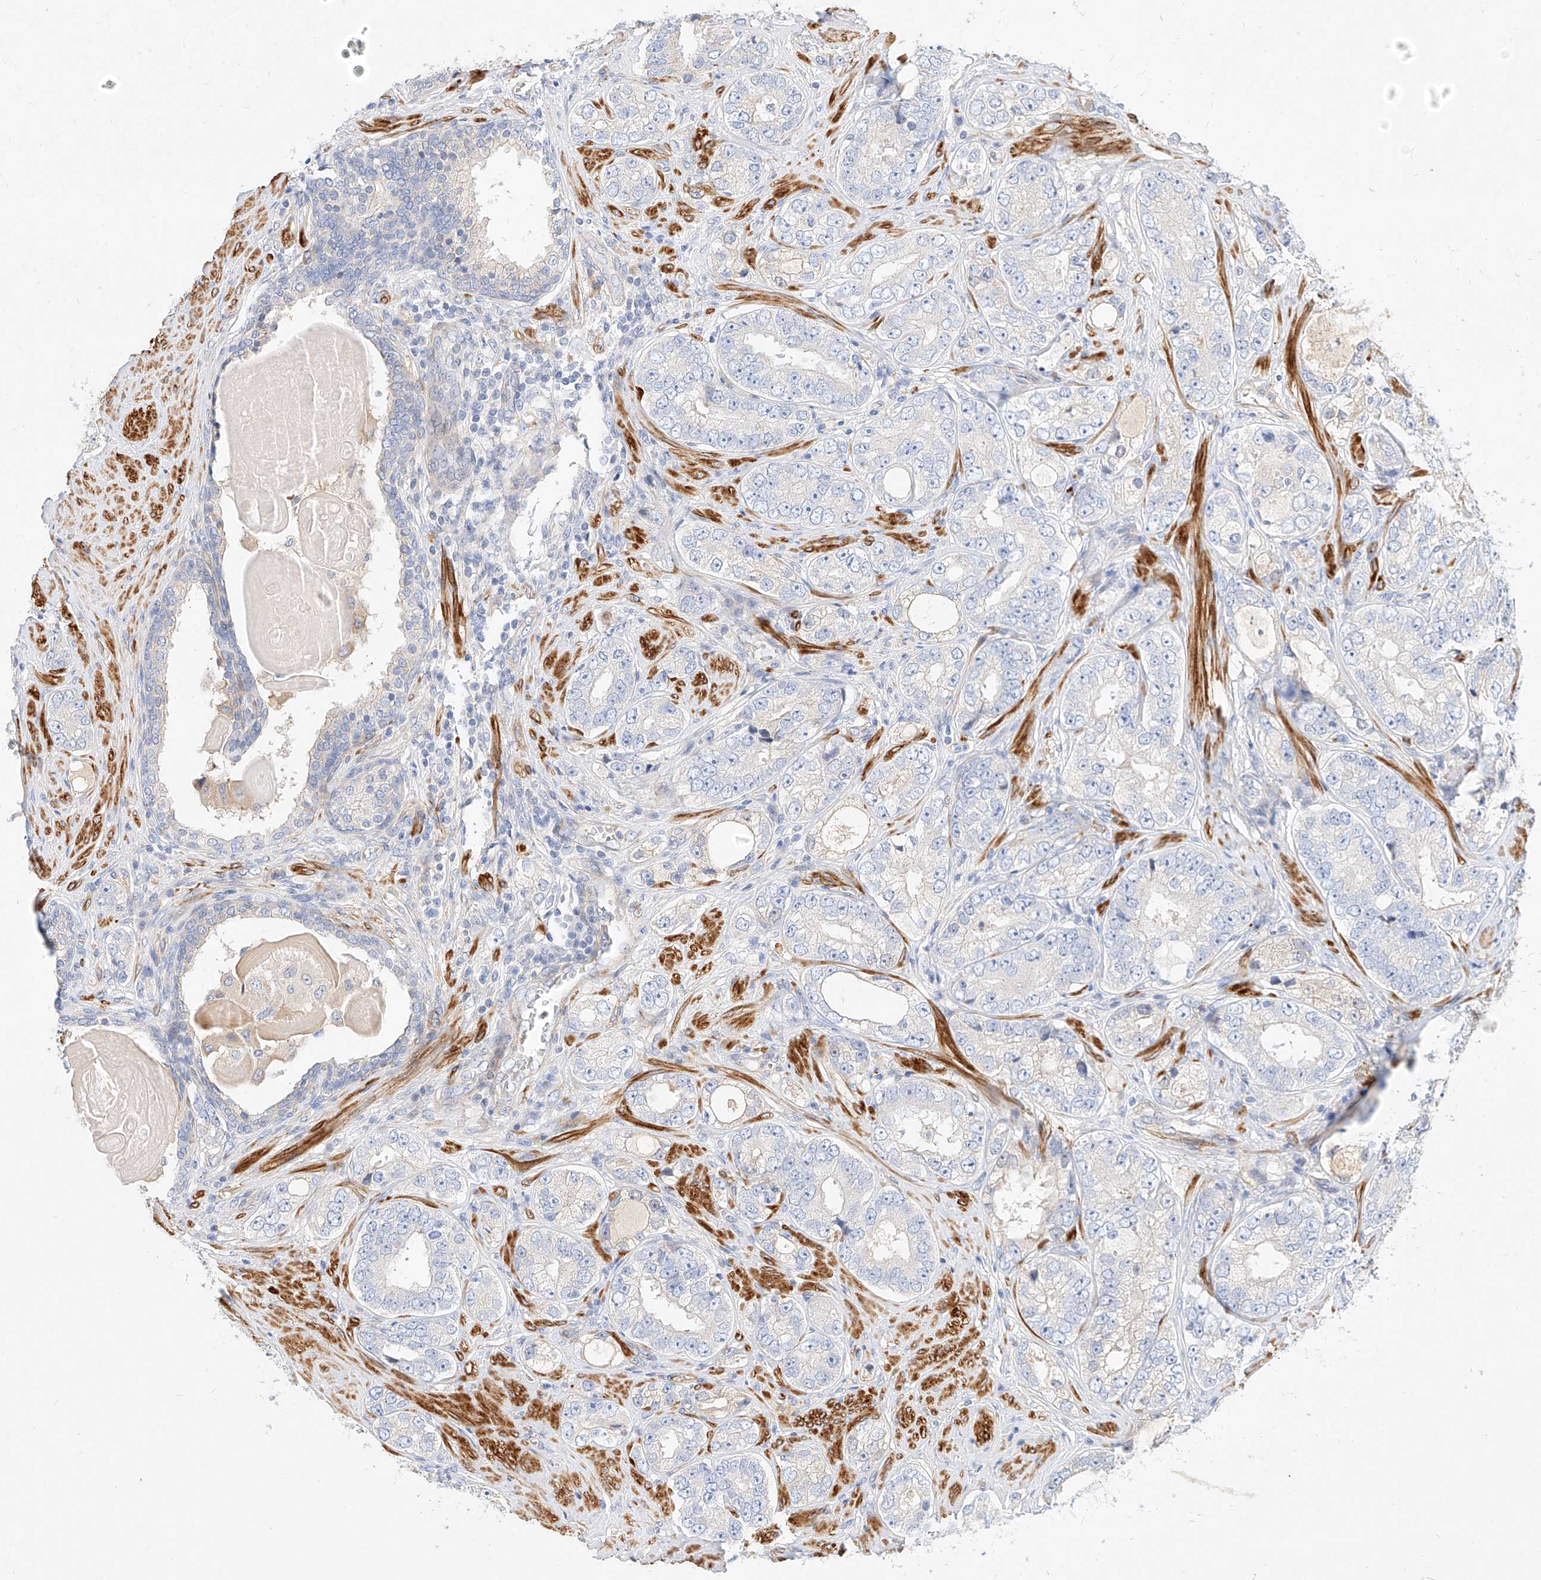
{"staining": {"intensity": "negative", "quantity": "none", "location": "none"}, "tissue": "prostate cancer", "cell_type": "Tumor cells", "image_type": "cancer", "snomed": [{"axis": "morphology", "description": "Adenocarcinoma, High grade"}, {"axis": "topography", "description": "Prostate"}], "caption": "Image shows no significant protein expression in tumor cells of prostate high-grade adenocarcinoma.", "gene": "KCNH5", "patient": {"sex": "male", "age": 56}}